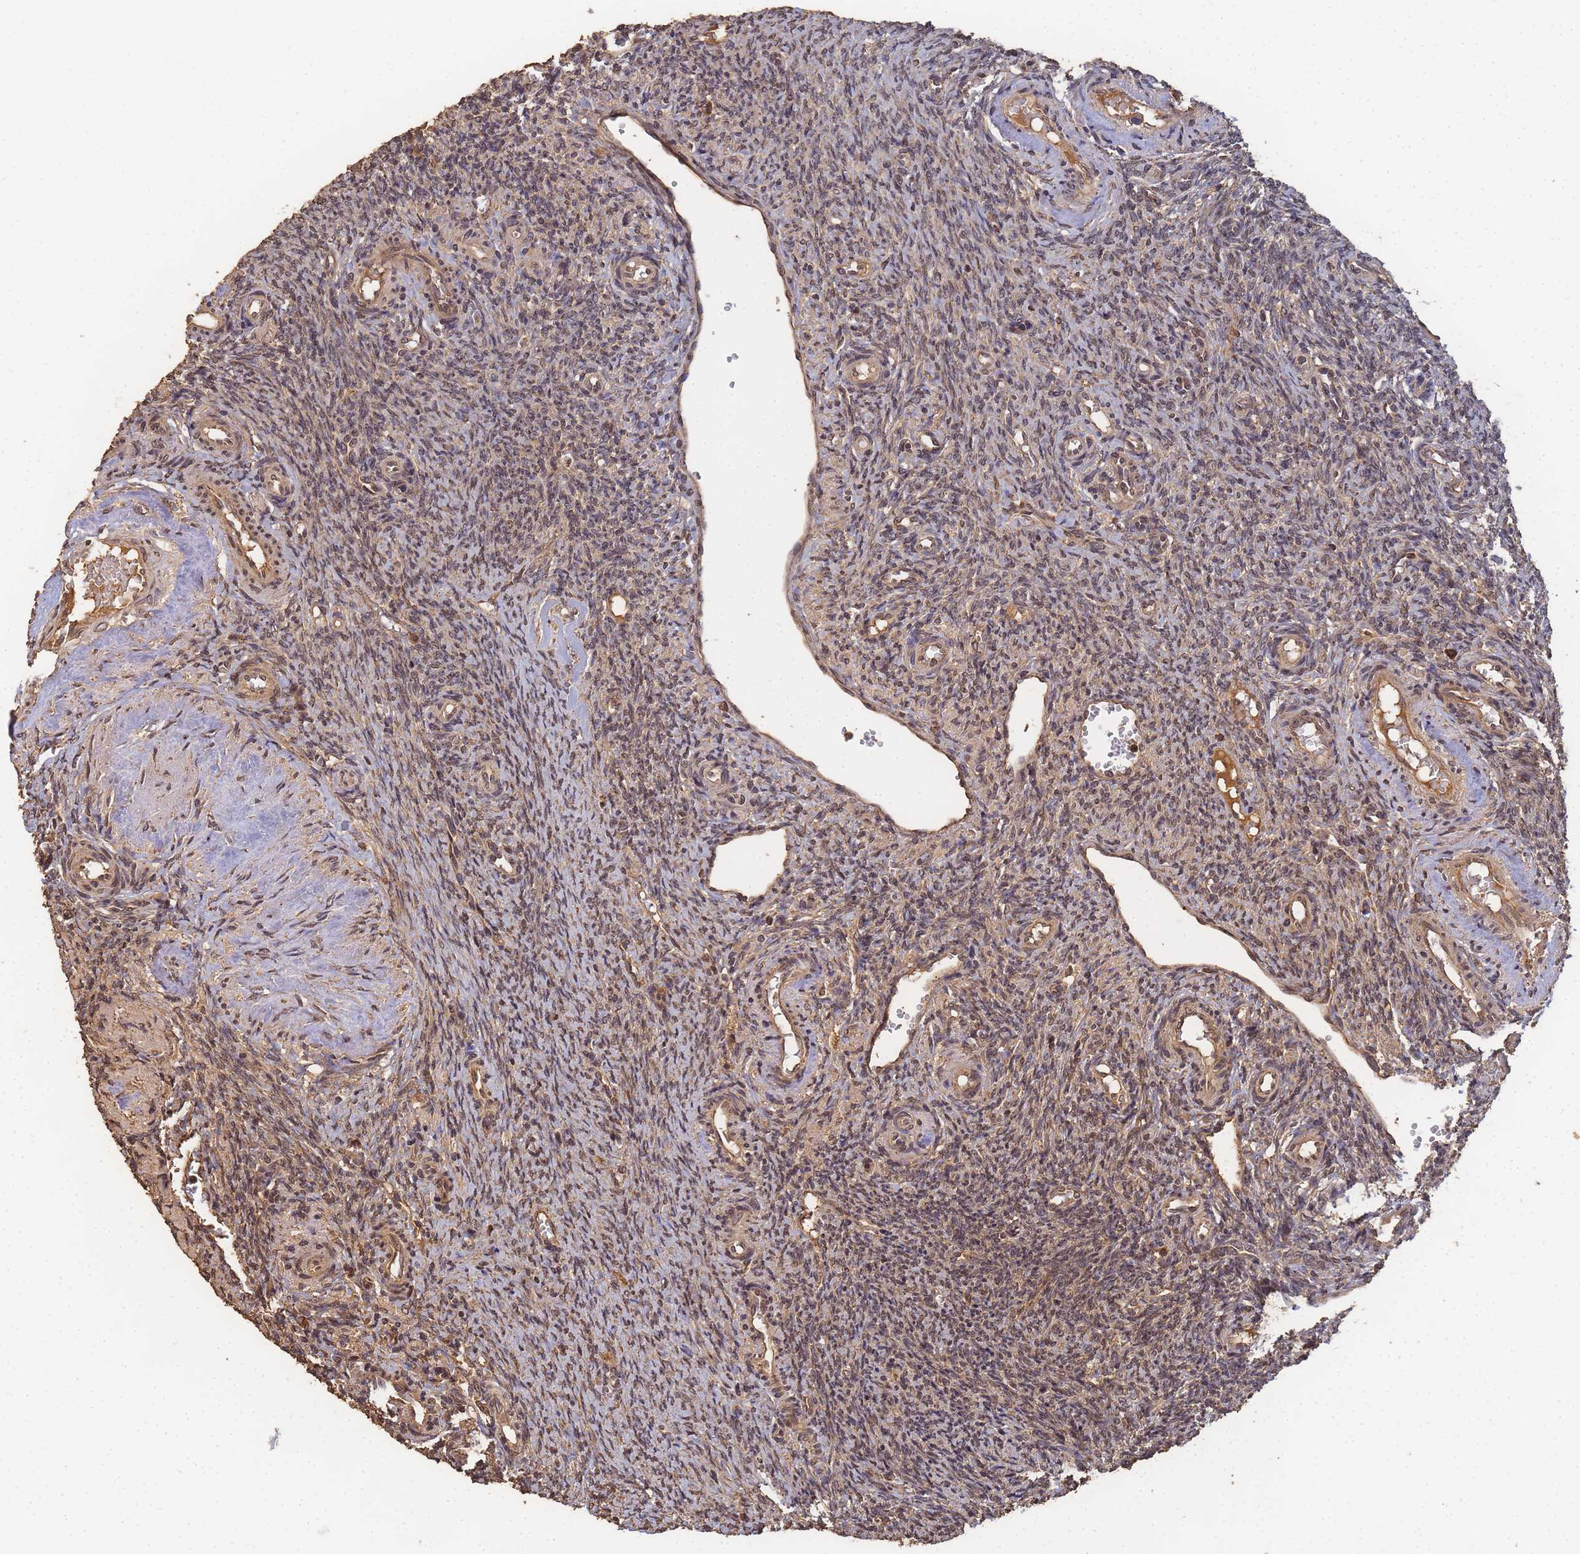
{"staining": {"intensity": "weak", "quantity": "25%-75%", "location": "cytoplasmic/membranous,nuclear"}, "tissue": "ovary", "cell_type": "Ovarian stroma cells", "image_type": "normal", "snomed": [{"axis": "morphology", "description": "Normal tissue, NOS"}, {"axis": "topography", "description": "Ovary"}], "caption": "A low amount of weak cytoplasmic/membranous,nuclear expression is present in about 25%-75% of ovarian stroma cells in benign ovary. (brown staining indicates protein expression, while blue staining denotes nuclei).", "gene": "ALKBH1", "patient": {"sex": "female", "age": 41}}